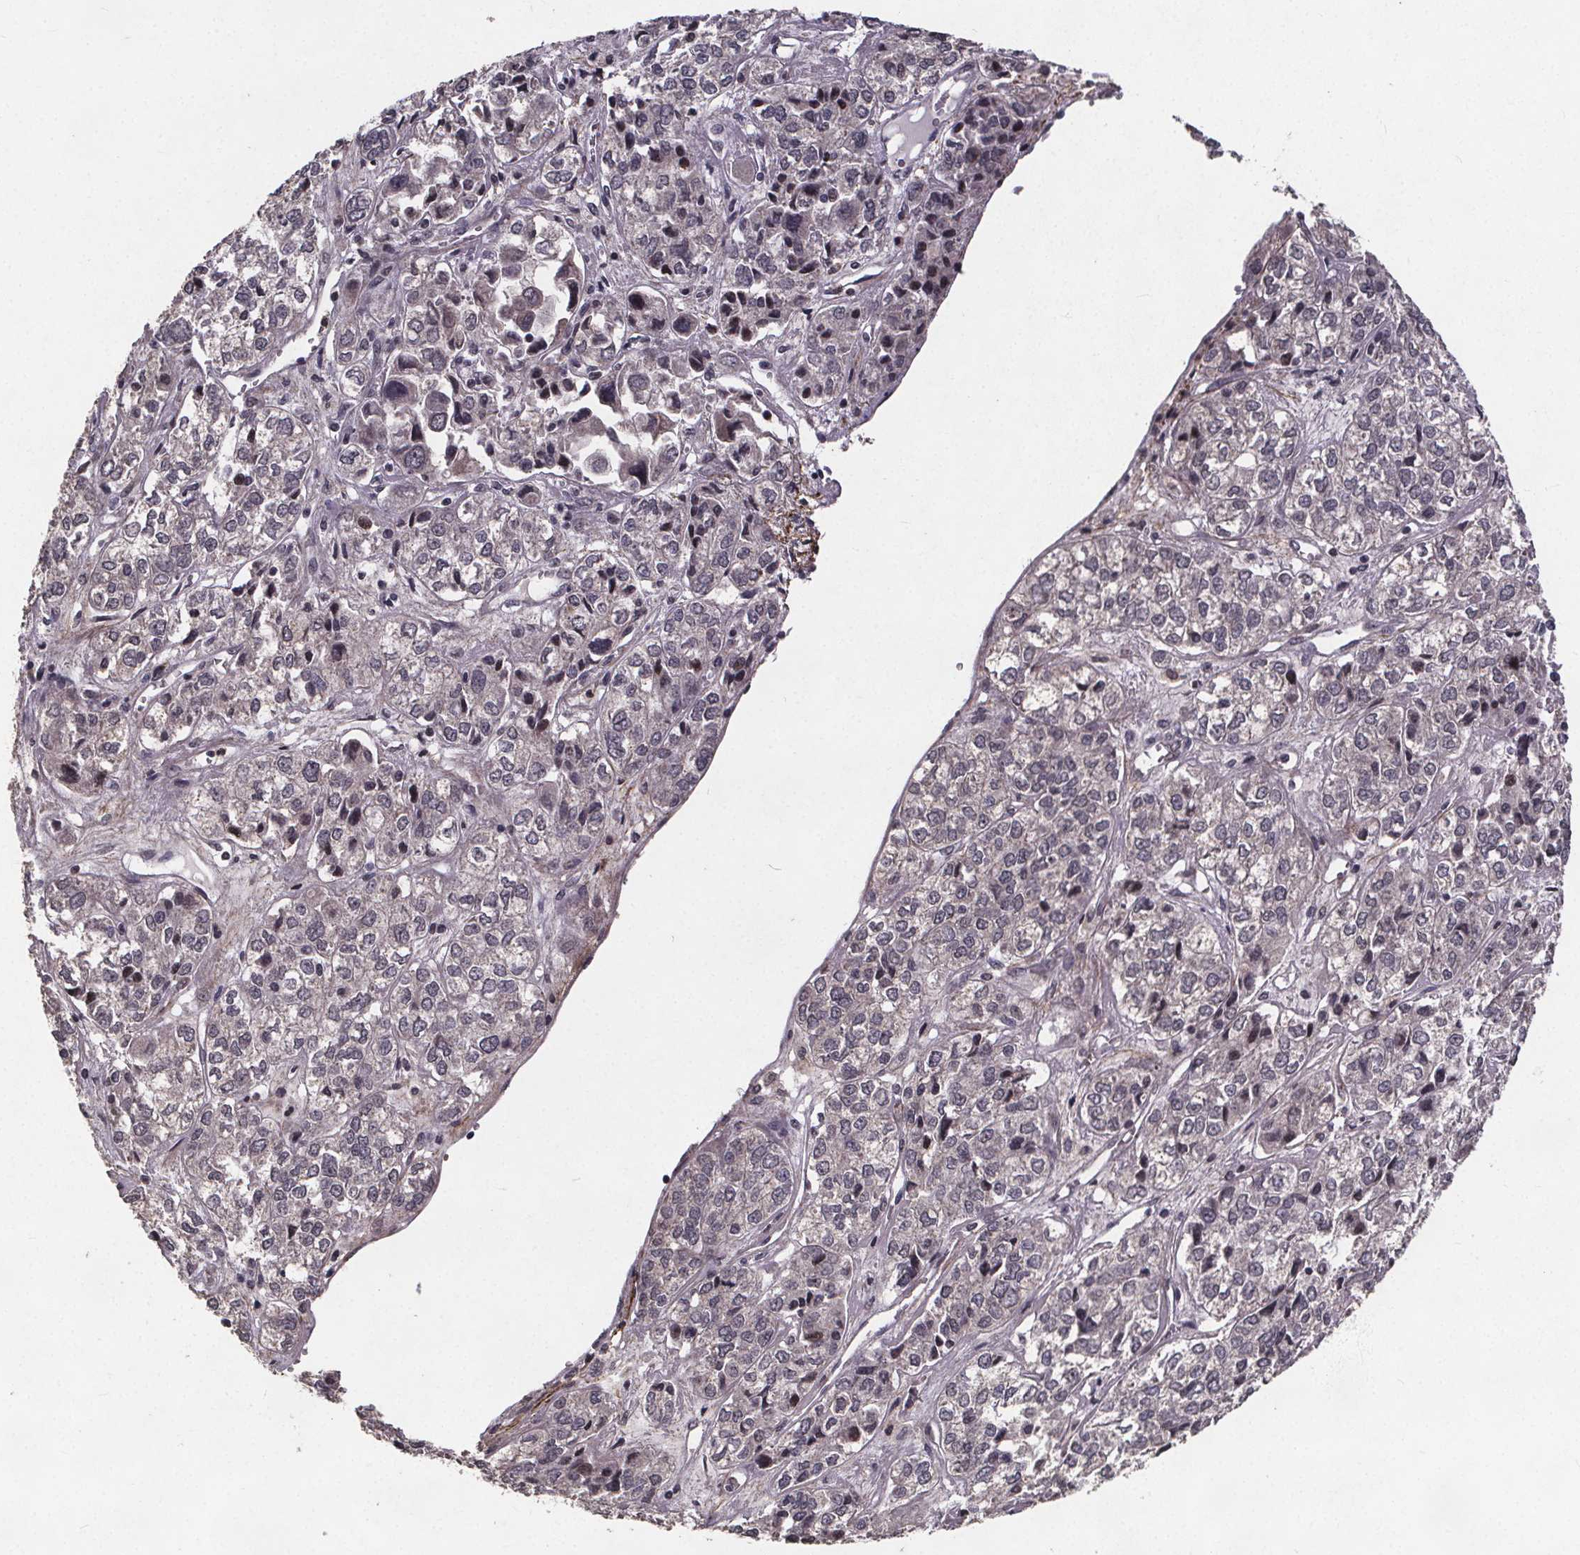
{"staining": {"intensity": "negative", "quantity": "none", "location": "none"}, "tissue": "ovarian cancer", "cell_type": "Tumor cells", "image_type": "cancer", "snomed": [{"axis": "morphology", "description": "Carcinoma, endometroid"}, {"axis": "topography", "description": "Ovary"}], "caption": "Ovarian endometroid carcinoma was stained to show a protein in brown. There is no significant staining in tumor cells.", "gene": "GPX3", "patient": {"sex": "female", "age": 64}}